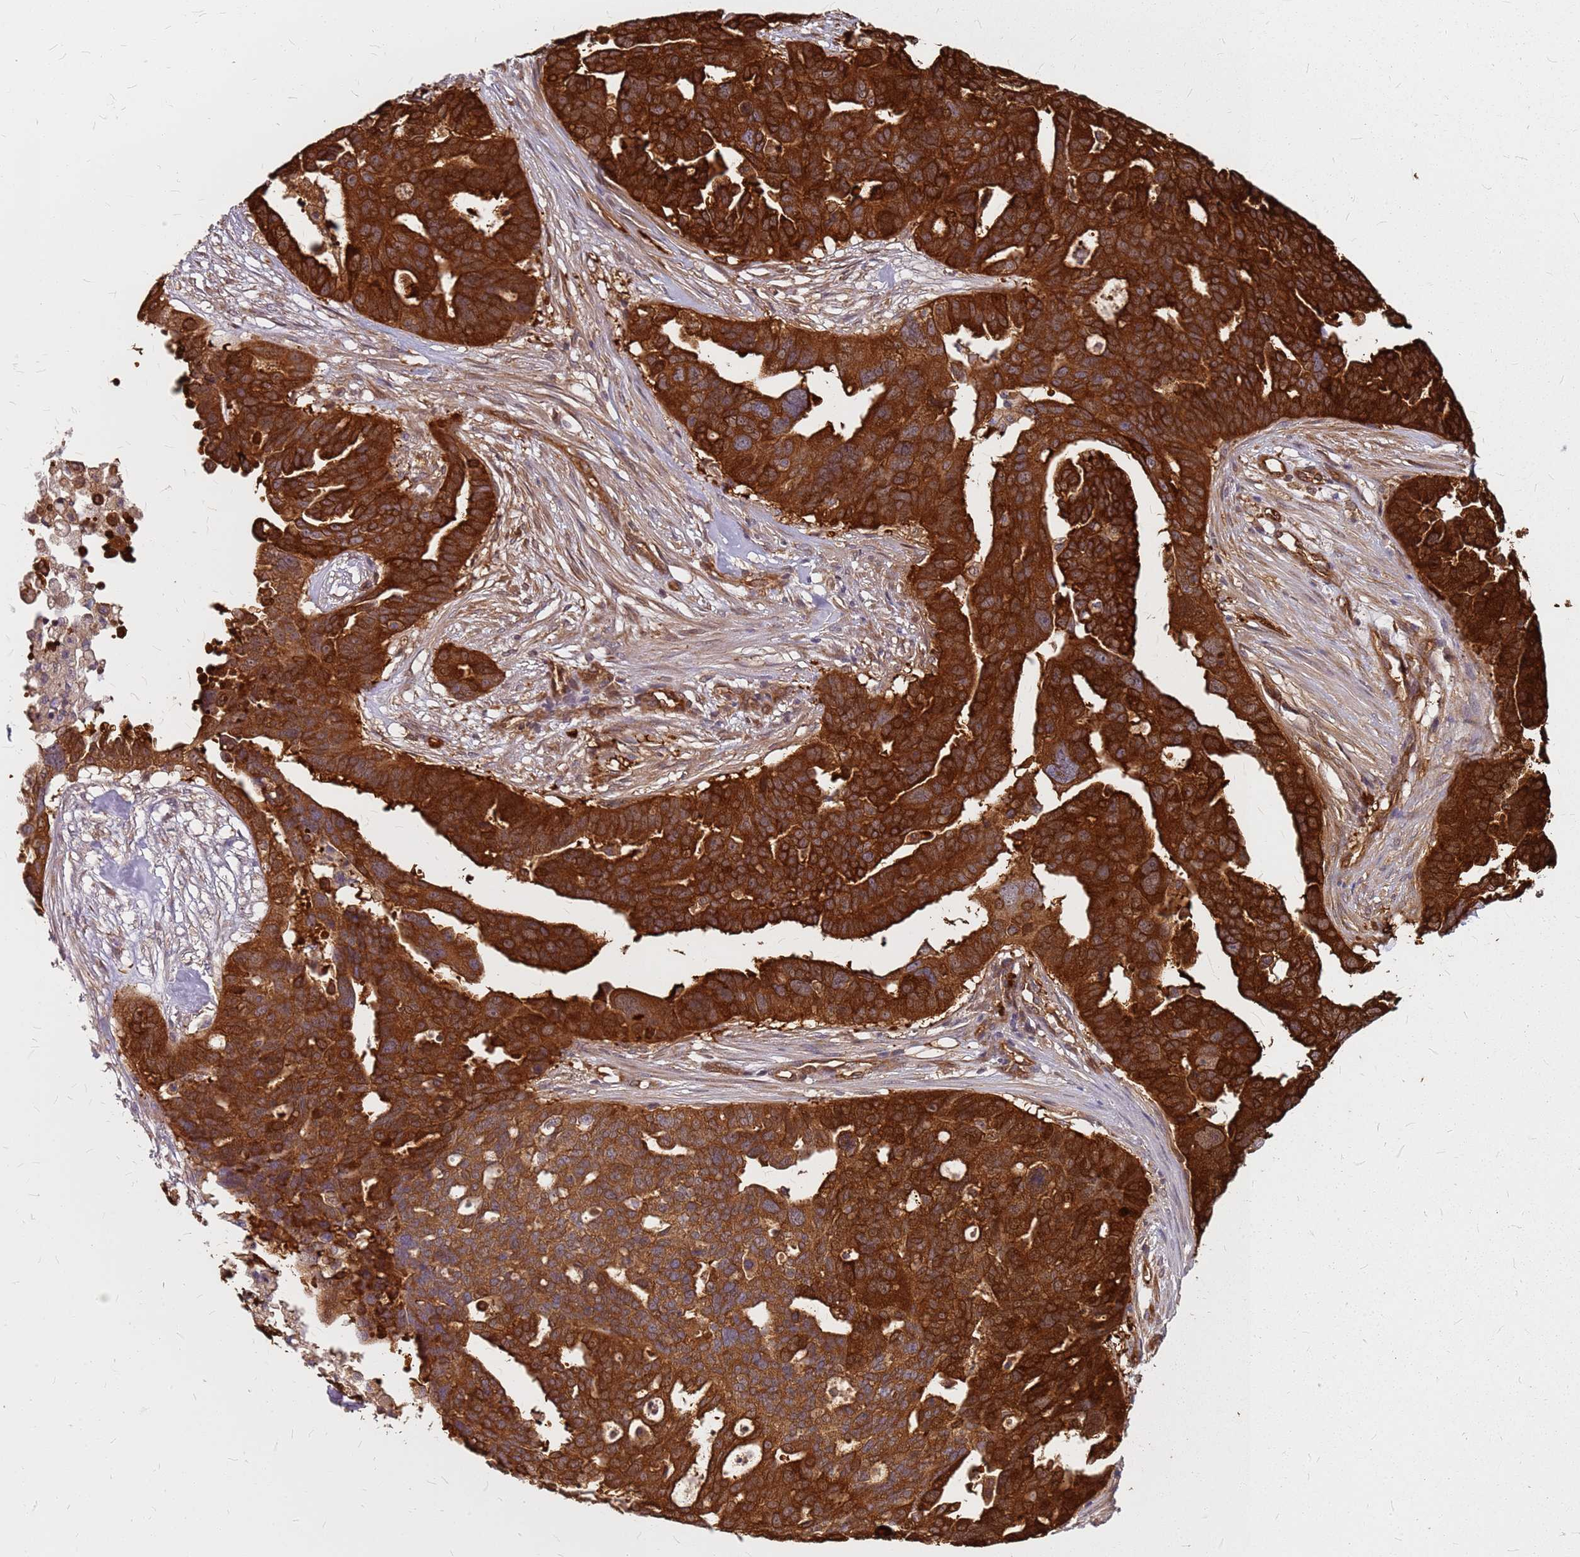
{"staining": {"intensity": "strong", "quantity": ">75%", "location": "cytoplasmic/membranous"}, "tissue": "ovarian cancer", "cell_type": "Tumor cells", "image_type": "cancer", "snomed": [{"axis": "morphology", "description": "Cystadenocarcinoma, serous, NOS"}, {"axis": "topography", "description": "Ovary"}], "caption": "A high amount of strong cytoplasmic/membranous positivity is seen in about >75% of tumor cells in ovarian serous cystadenocarcinoma tissue.", "gene": "HDX", "patient": {"sex": "female", "age": 59}}